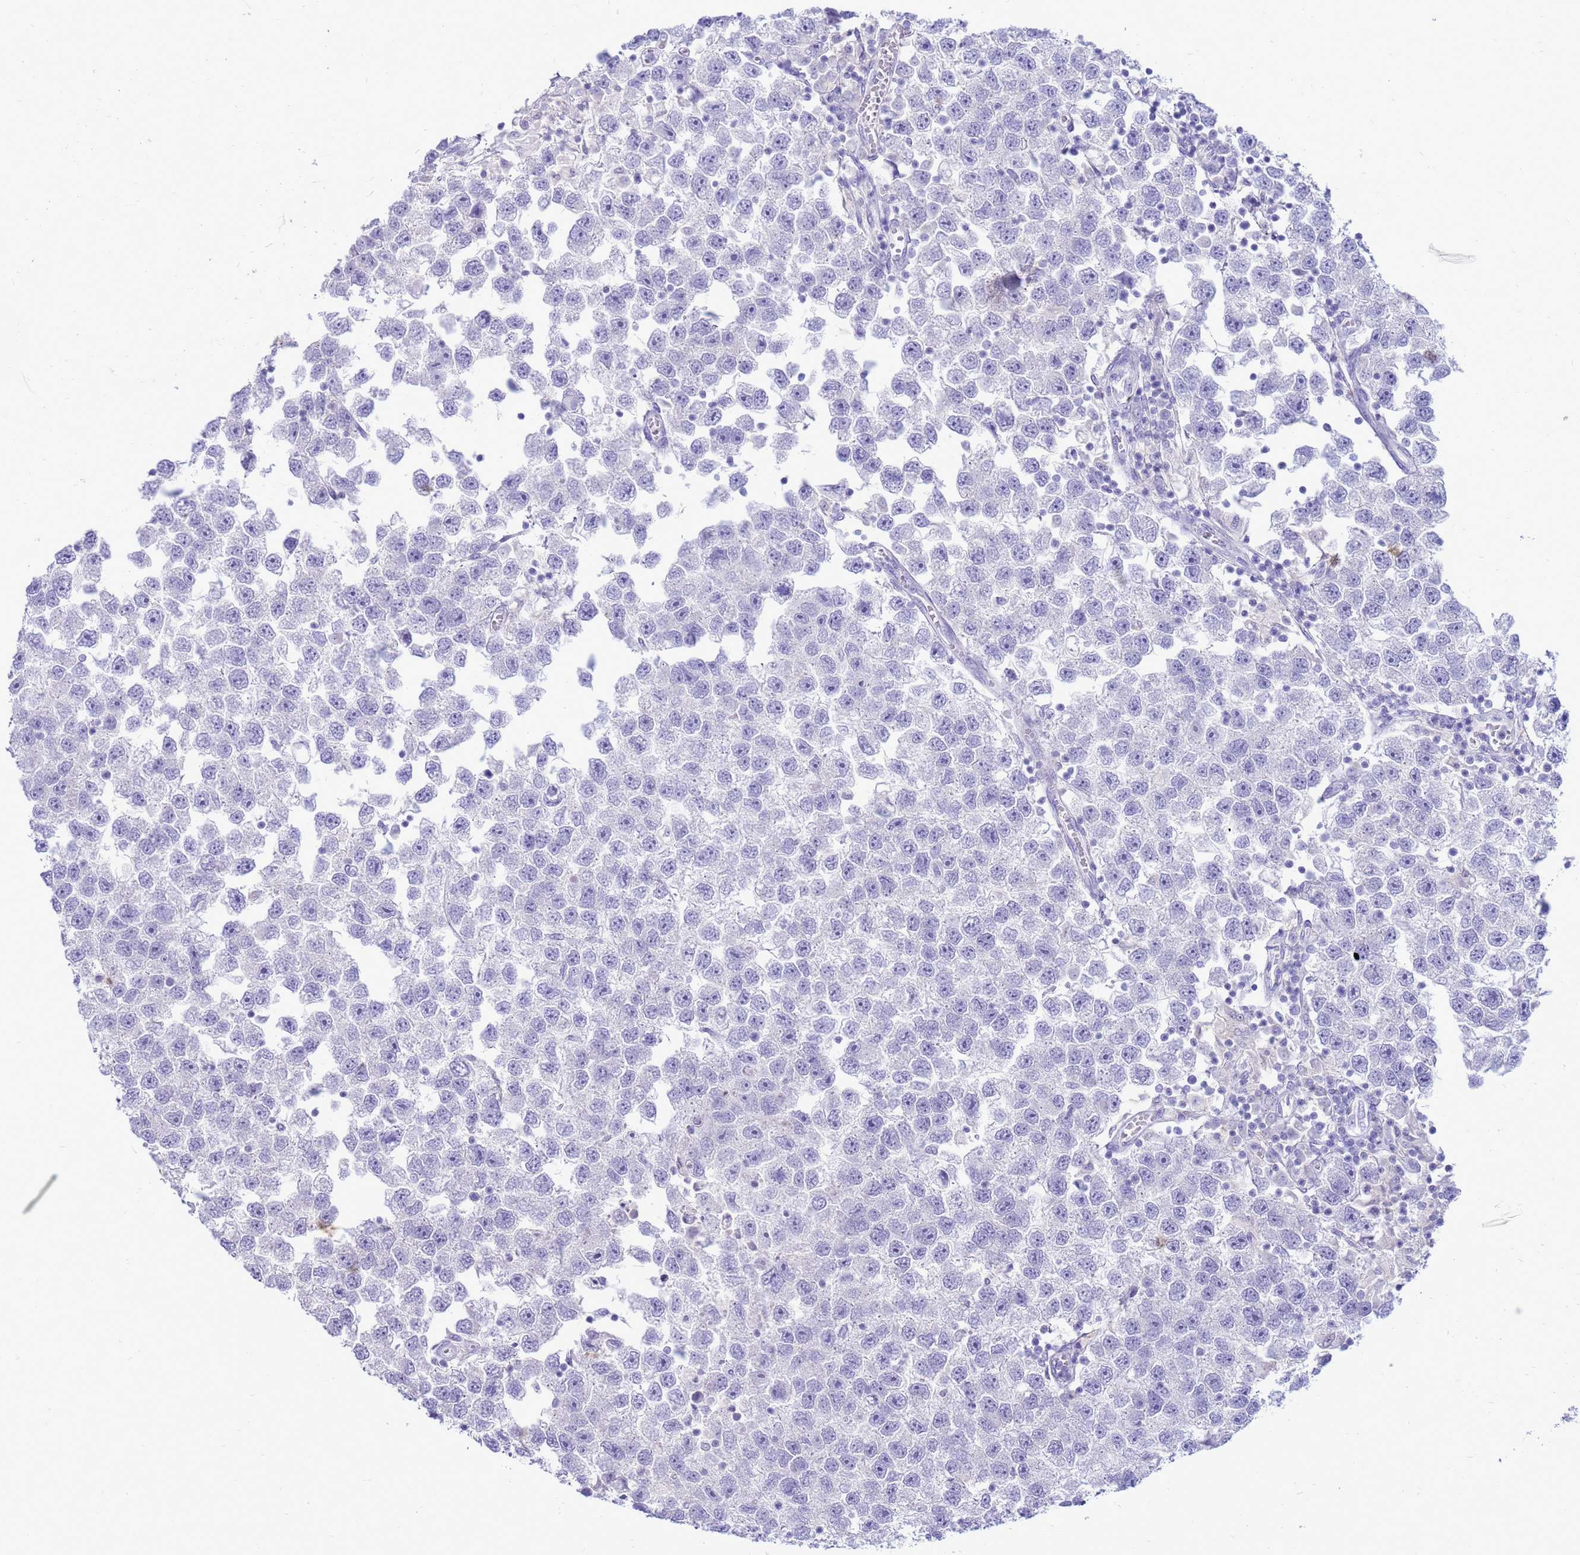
{"staining": {"intensity": "negative", "quantity": "none", "location": "none"}, "tissue": "testis cancer", "cell_type": "Tumor cells", "image_type": "cancer", "snomed": [{"axis": "morphology", "description": "Seminoma, NOS"}, {"axis": "topography", "description": "Testis"}], "caption": "IHC image of human testis cancer (seminoma) stained for a protein (brown), which displays no positivity in tumor cells.", "gene": "PDE10A", "patient": {"sex": "male", "age": 26}}